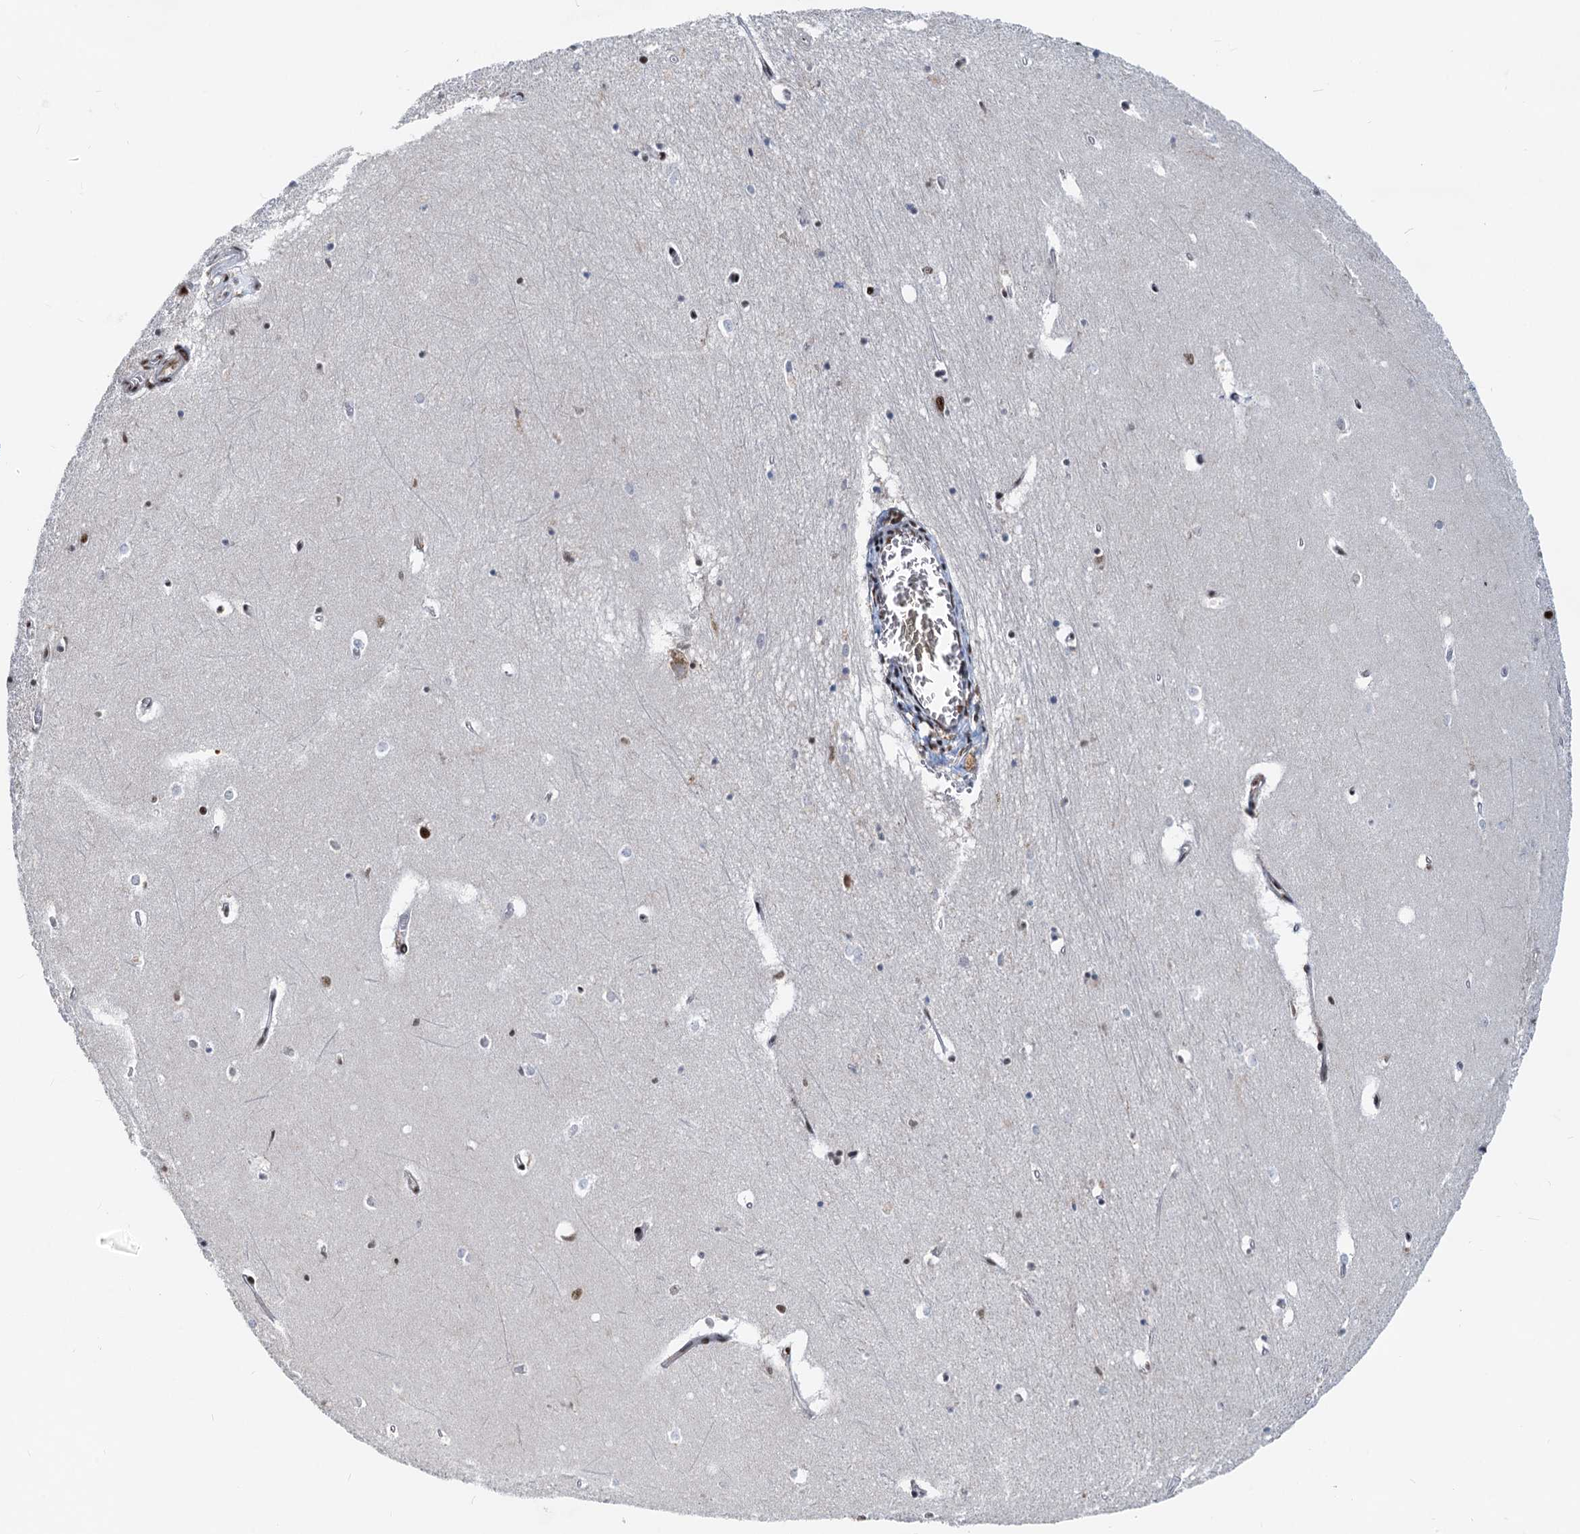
{"staining": {"intensity": "moderate", "quantity": "<25%", "location": "nuclear"}, "tissue": "hippocampus", "cell_type": "Glial cells", "image_type": "normal", "snomed": [{"axis": "morphology", "description": "Normal tissue, NOS"}, {"axis": "topography", "description": "Hippocampus"}], "caption": "This photomicrograph exhibits unremarkable hippocampus stained with immunohistochemistry (IHC) to label a protein in brown. The nuclear of glial cells show moderate positivity for the protein. Nuclei are counter-stained blue.", "gene": "RBM26", "patient": {"sex": "female", "age": 64}}